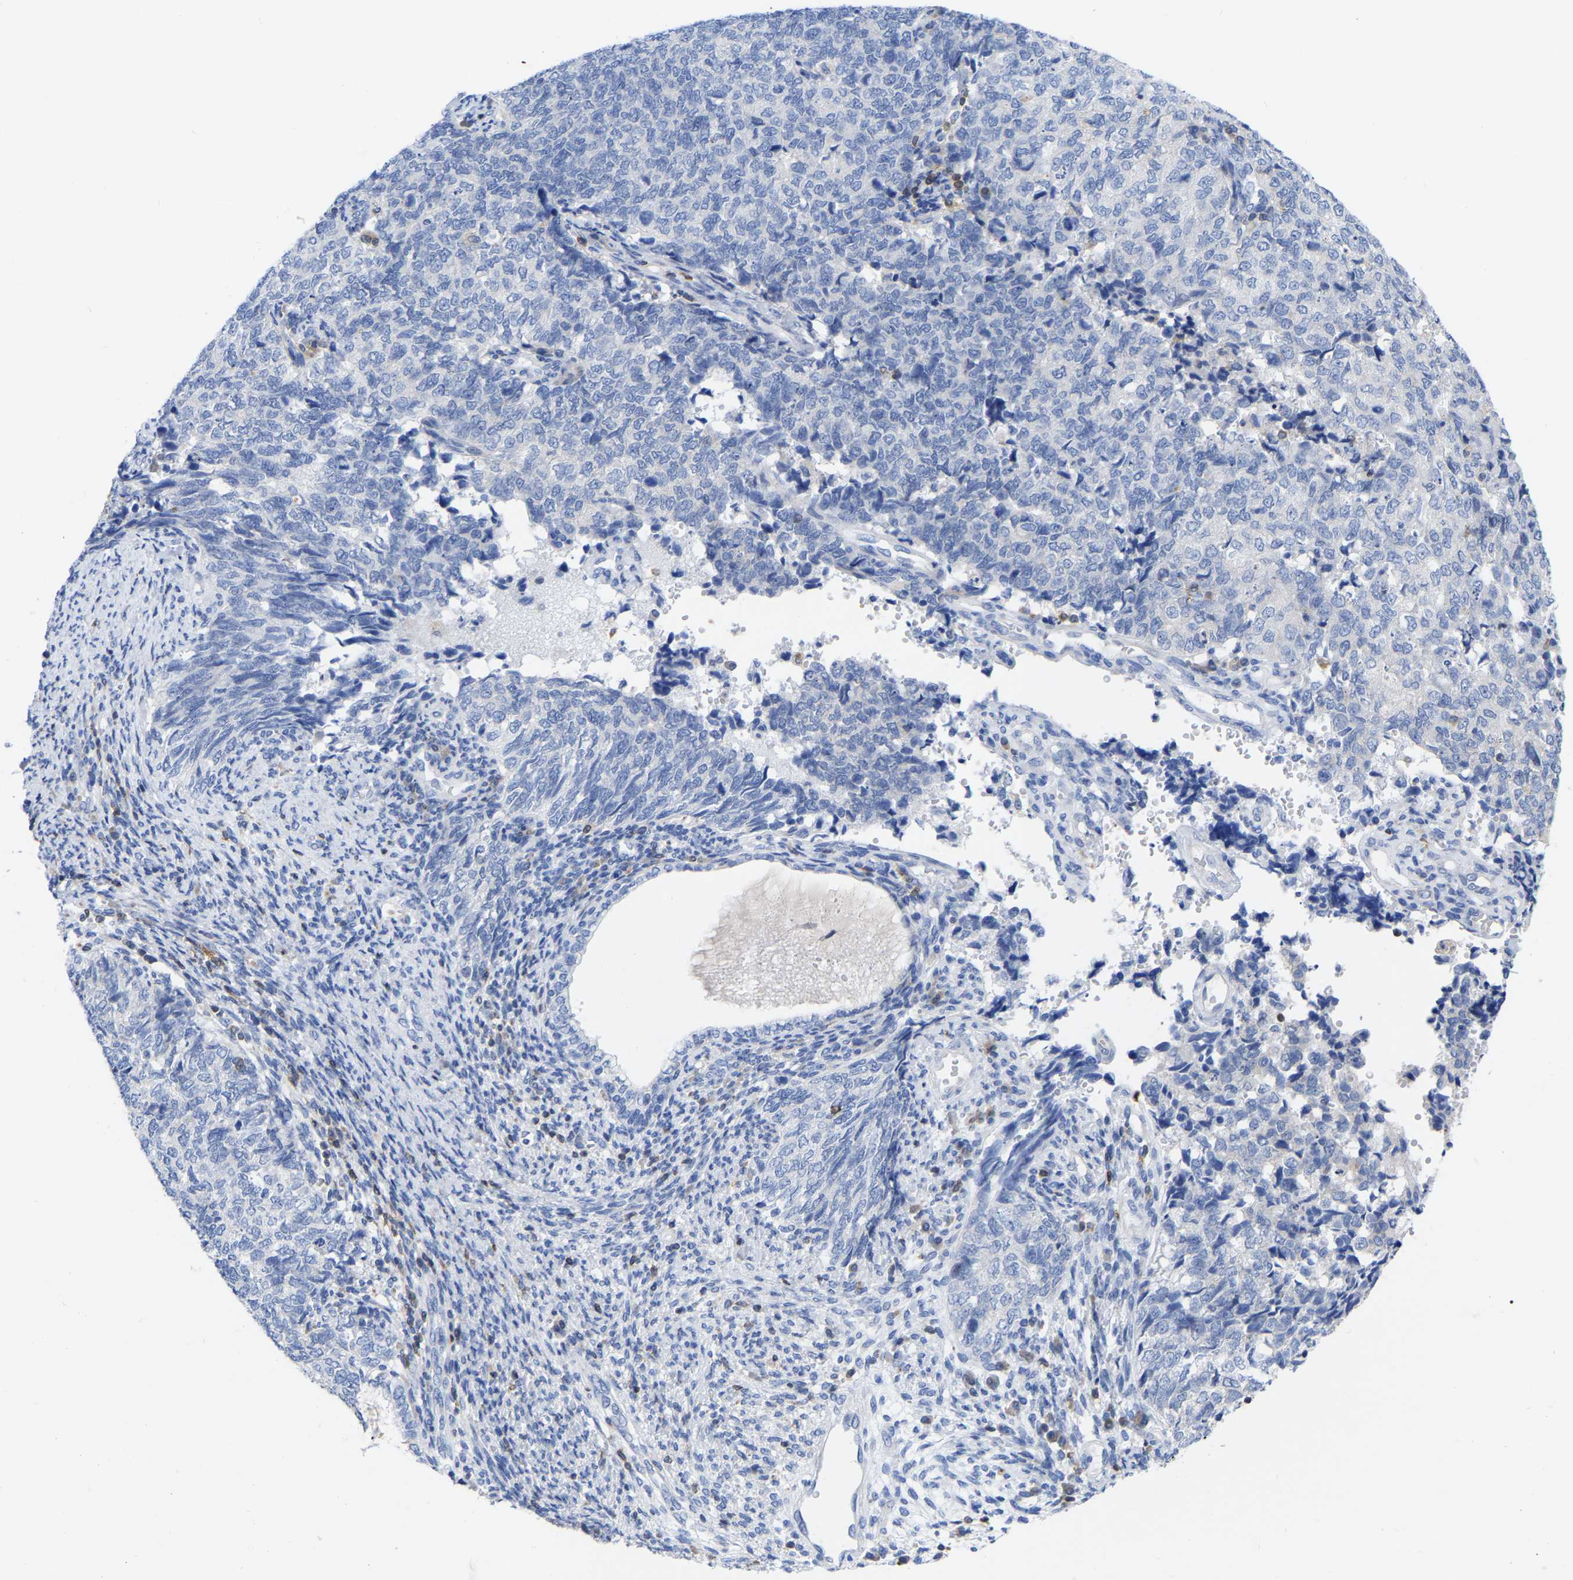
{"staining": {"intensity": "negative", "quantity": "none", "location": "none"}, "tissue": "cervical cancer", "cell_type": "Tumor cells", "image_type": "cancer", "snomed": [{"axis": "morphology", "description": "Squamous cell carcinoma, NOS"}, {"axis": "topography", "description": "Cervix"}], "caption": "Immunohistochemistry (IHC) of human cervical squamous cell carcinoma displays no expression in tumor cells.", "gene": "PTPN7", "patient": {"sex": "female", "age": 63}}